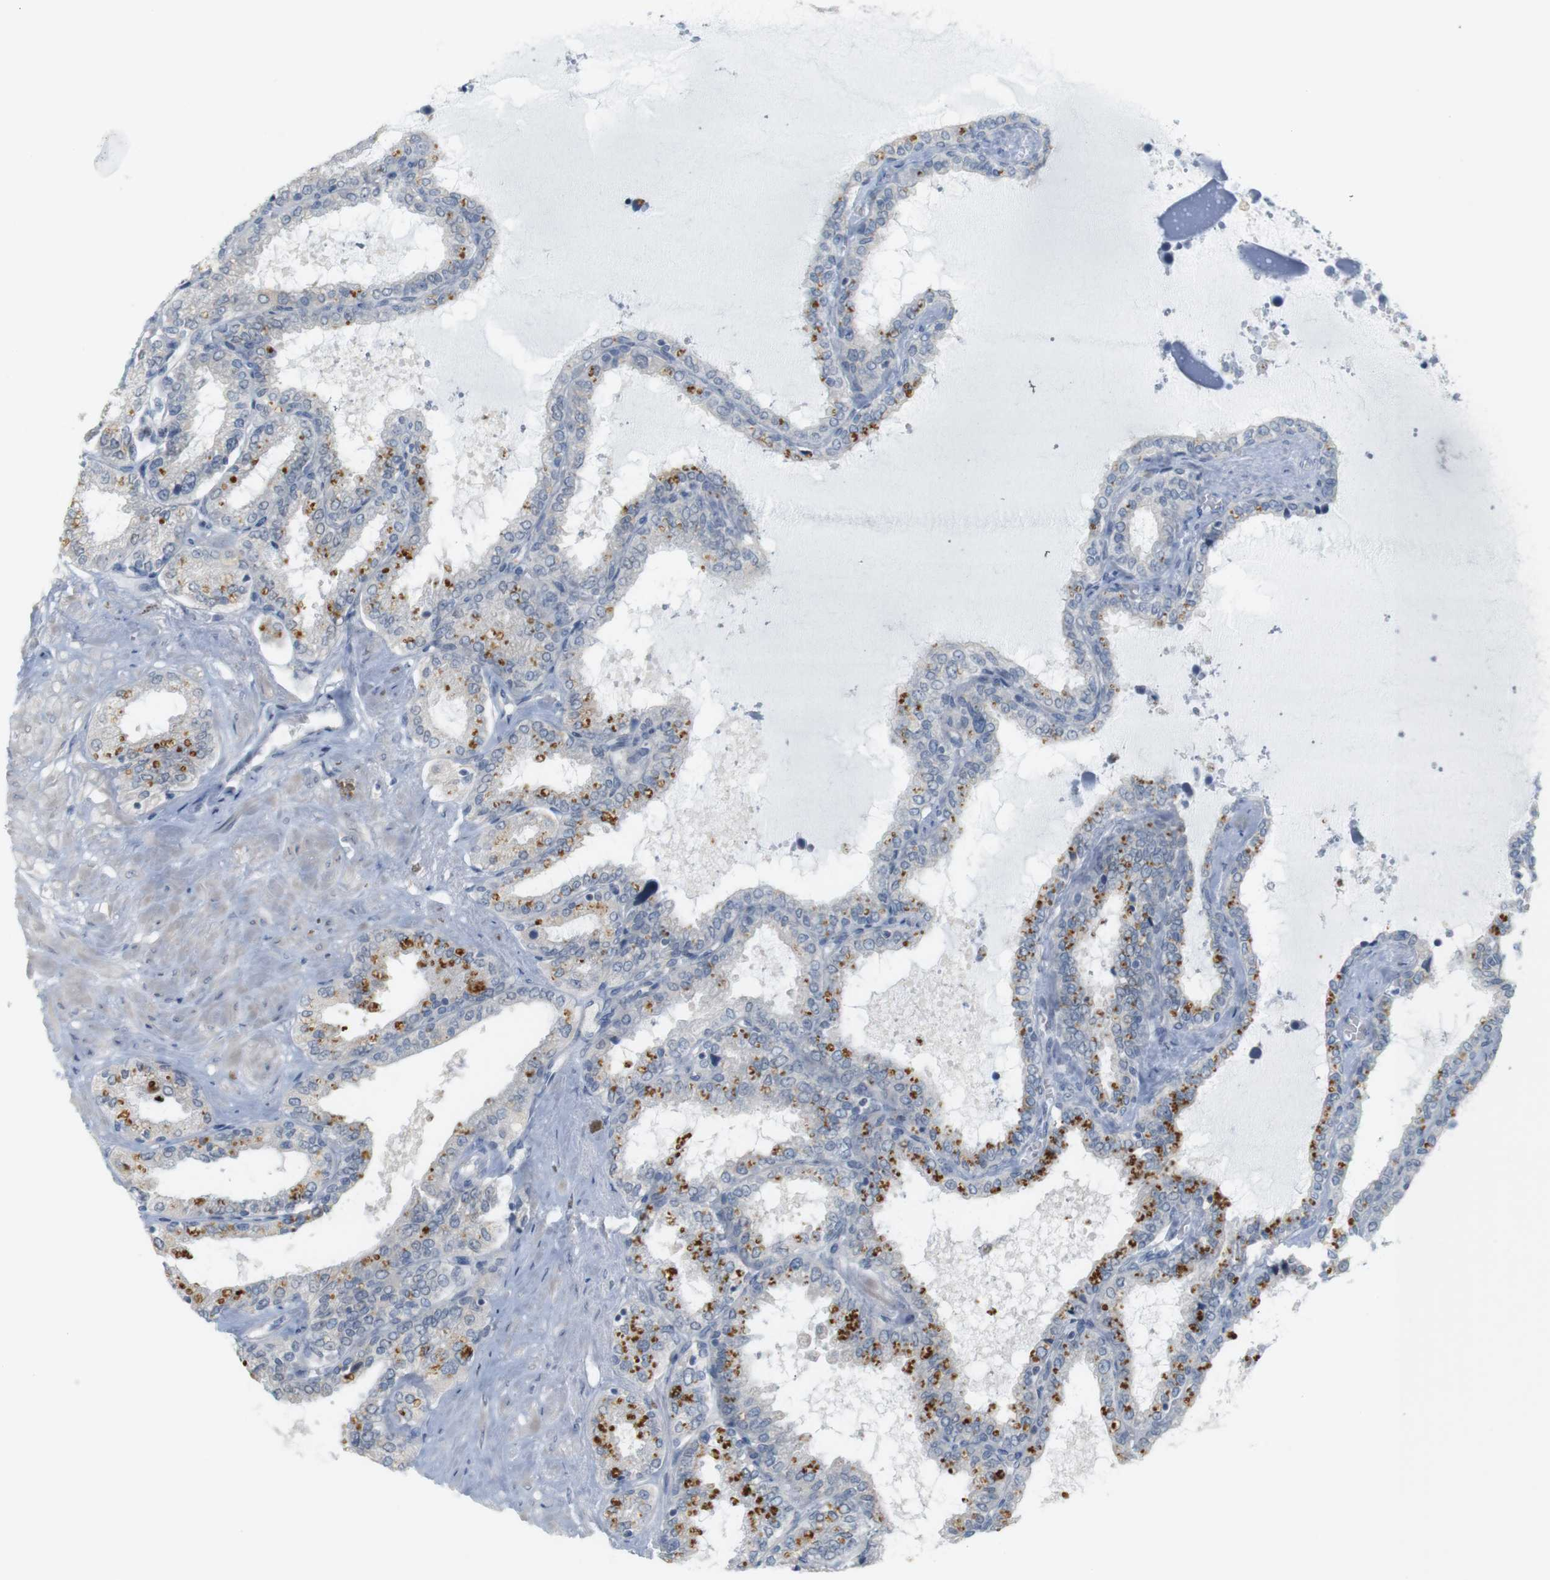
{"staining": {"intensity": "strong", "quantity": "<25%", "location": "cytoplasmic/membranous"}, "tissue": "seminal vesicle", "cell_type": "Glandular cells", "image_type": "normal", "snomed": [{"axis": "morphology", "description": "Normal tissue, NOS"}, {"axis": "topography", "description": "Seminal veicle"}], "caption": "Strong cytoplasmic/membranous protein staining is present in approximately <25% of glandular cells in seminal vesicle.", "gene": "CREB3L2", "patient": {"sex": "male", "age": 46}}